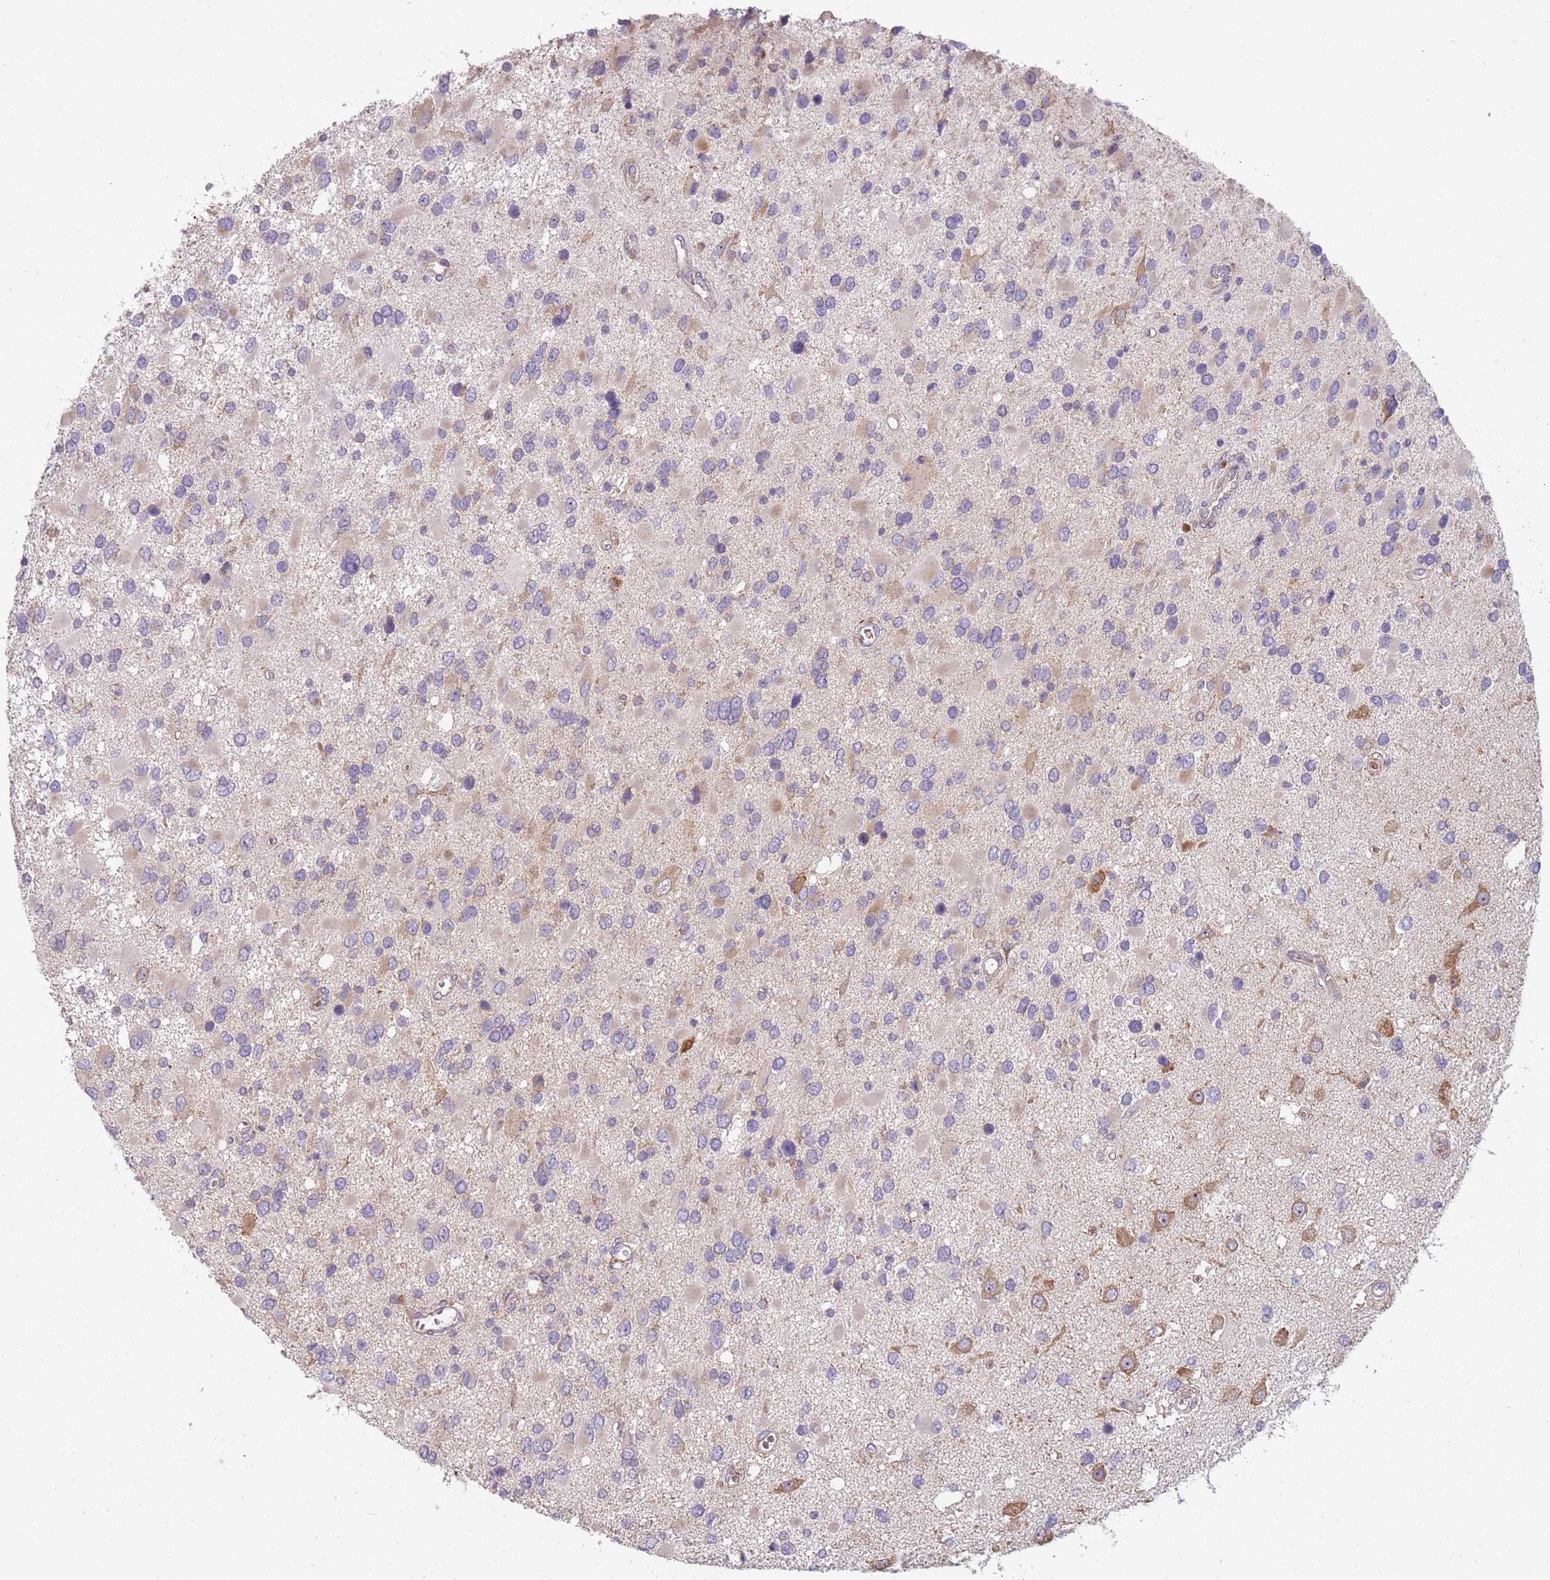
{"staining": {"intensity": "weak", "quantity": "25%-75%", "location": "cytoplasmic/membranous"}, "tissue": "glioma", "cell_type": "Tumor cells", "image_type": "cancer", "snomed": [{"axis": "morphology", "description": "Glioma, malignant, High grade"}, {"axis": "topography", "description": "Brain"}], "caption": "A brown stain highlights weak cytoplasmic/membranous positivity of a protein in human high-grade glioma (malignant) tumor cells.", "gene": "SPATA2", "patient": {"sex": "male", "age": 53}}